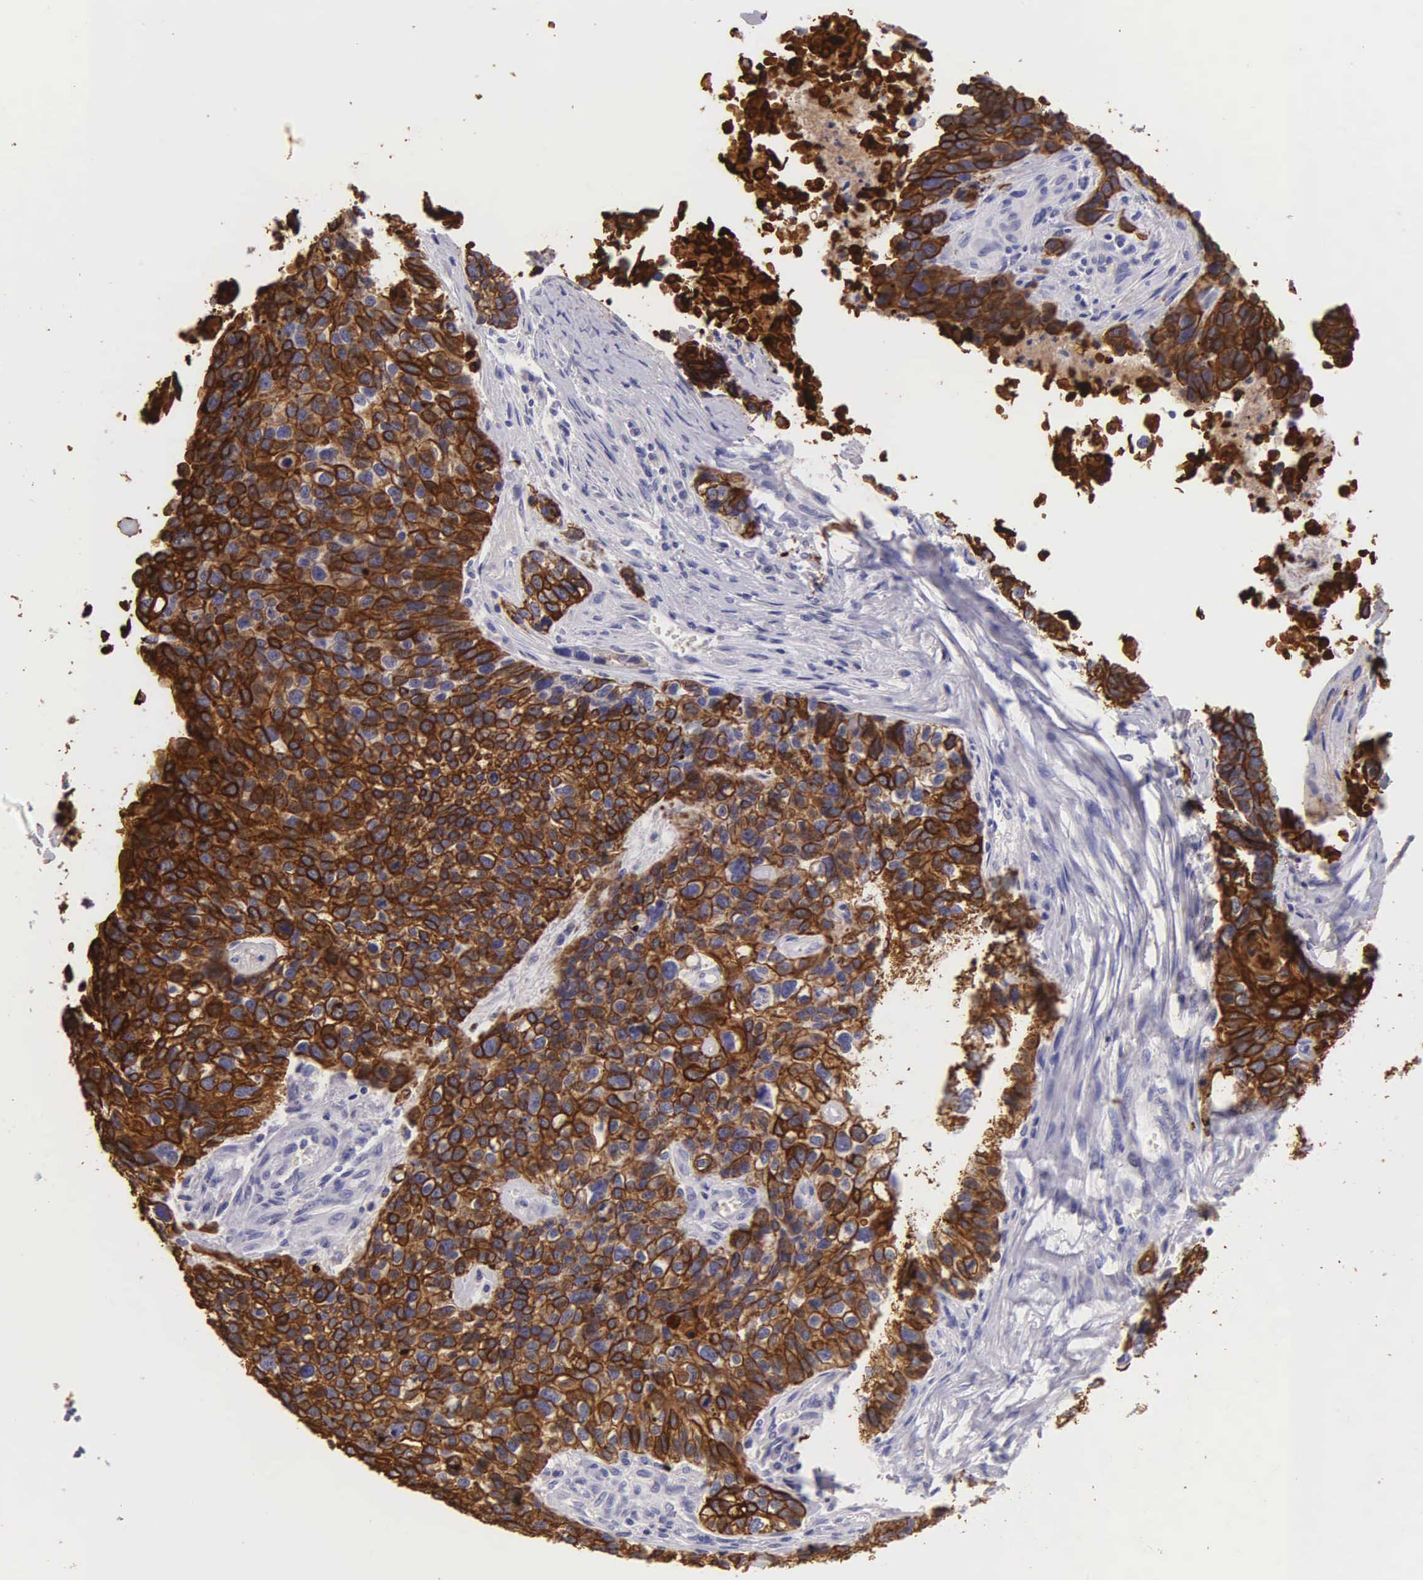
{"staining": {"intensity": "strong", "quantity": ">75%", "location": "cytoplasmic/membranous"}, "tissue": "lung cancer", "cell_type": "Tumor cells", "image_type": "cancer", "snomed": [{"axis": "morphology", "description": "Squamous cell carcinoma, NOS"}, {"axis": "topography", "description": "Lymph node"}, {"axis": "topography", "description": "Lung"}], "caption": "Protein analysis of lung cancer tissue shows strong cytoplasmic/membranous staining in about >75% of tumor cells.", "gene": "KRT17", "patient": {"sex": "male", "age": 74}}